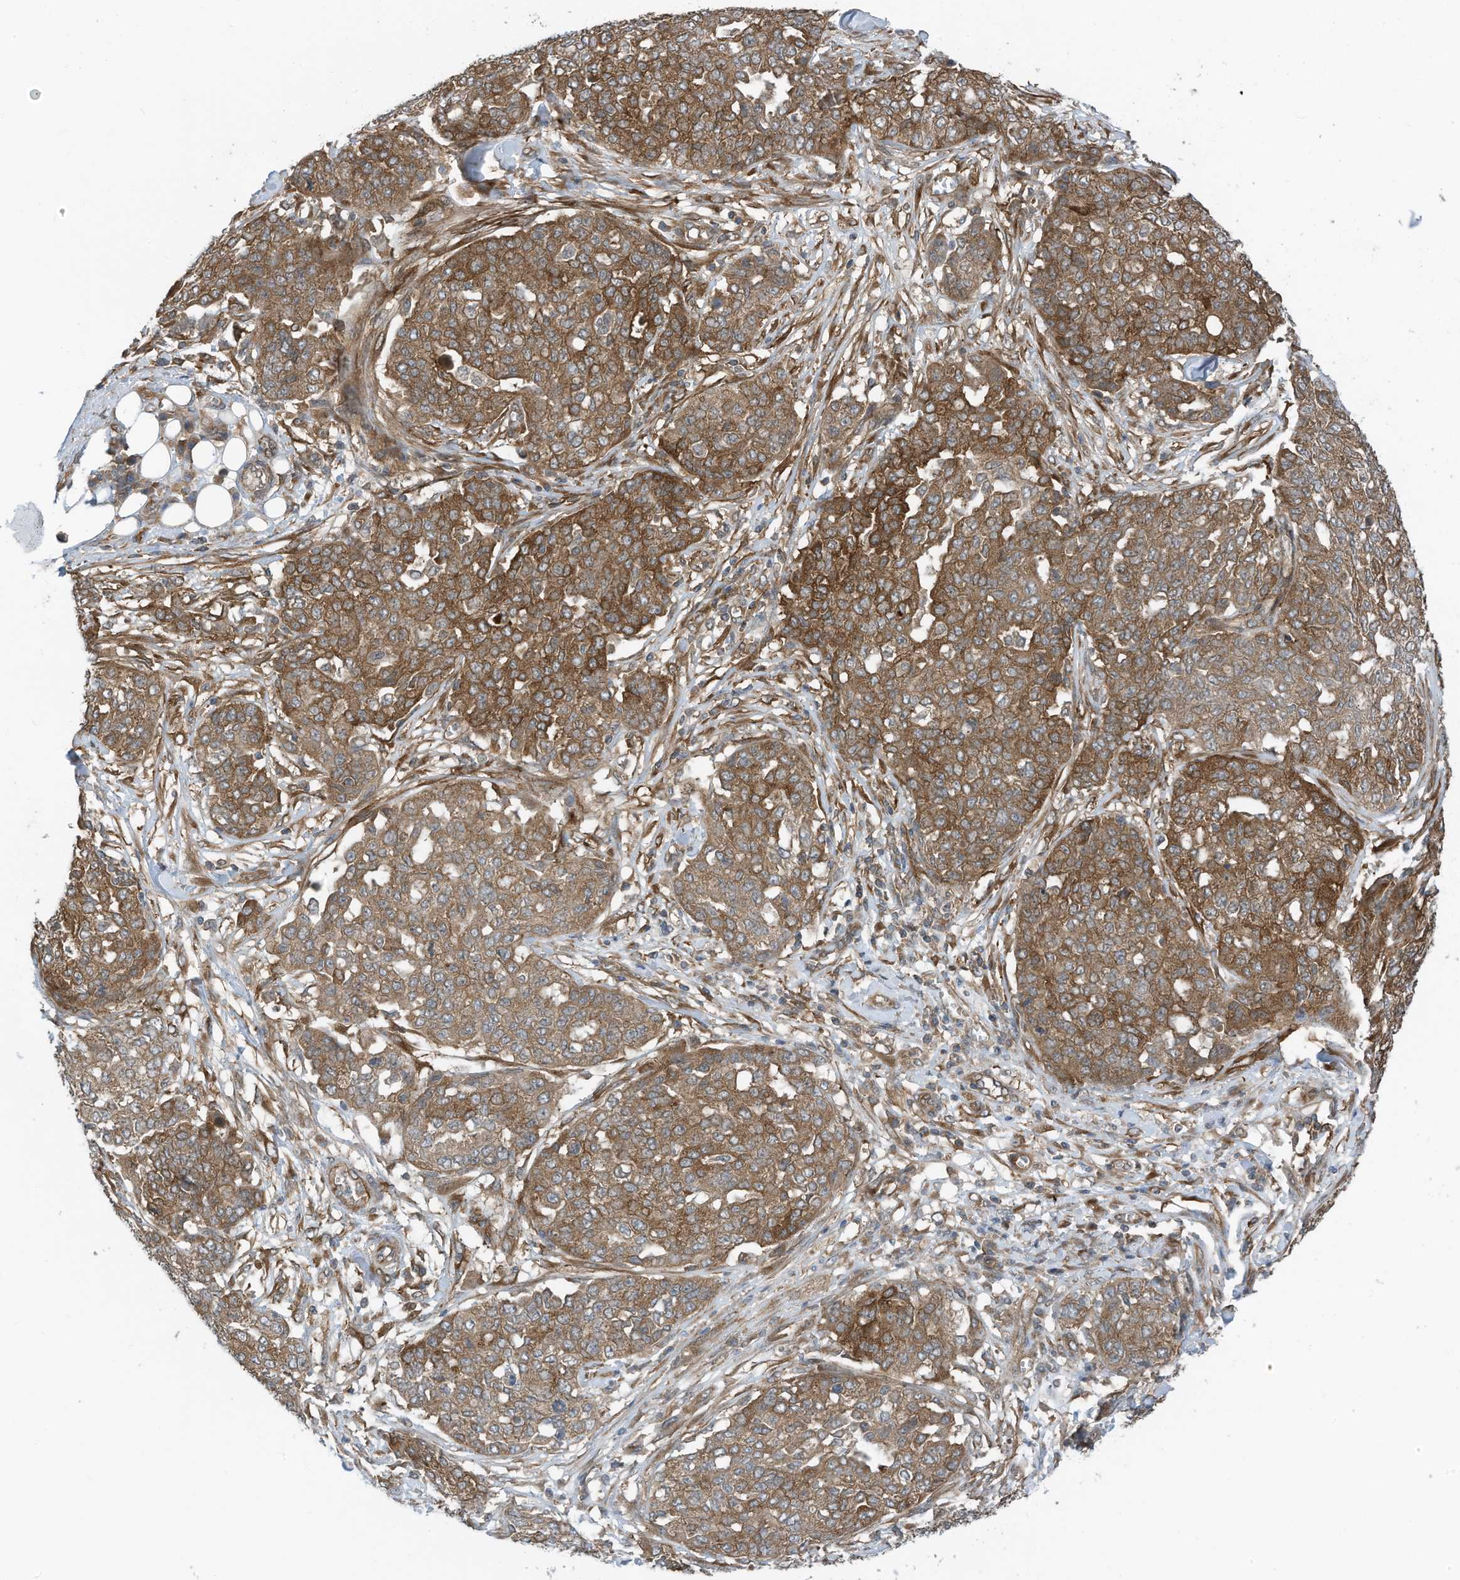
{"staining": {"intensity": "moderate", "quantity": ">75%", "location": "cytoplasmic/membranous"}, "tissue": "ovarian cancer", "cell_type": "Tumor cells", "image_type": "cancer", "snomed": [{"axis": "morphology", "description": "Cystadenocarcinoma, serous, NOS"}, {"axis": "topography", "description": "Soft tissue"}, {"axis": "topography", "description": "Ovary"}], "caption": "Serous cystadenocarcinoma (ovarian) stained for a protein reveals moderate cytoplasmic/membranous positivity in tumor cells.", "gene": "REPS1", "patient": {"sex": "female", "age": 57}}